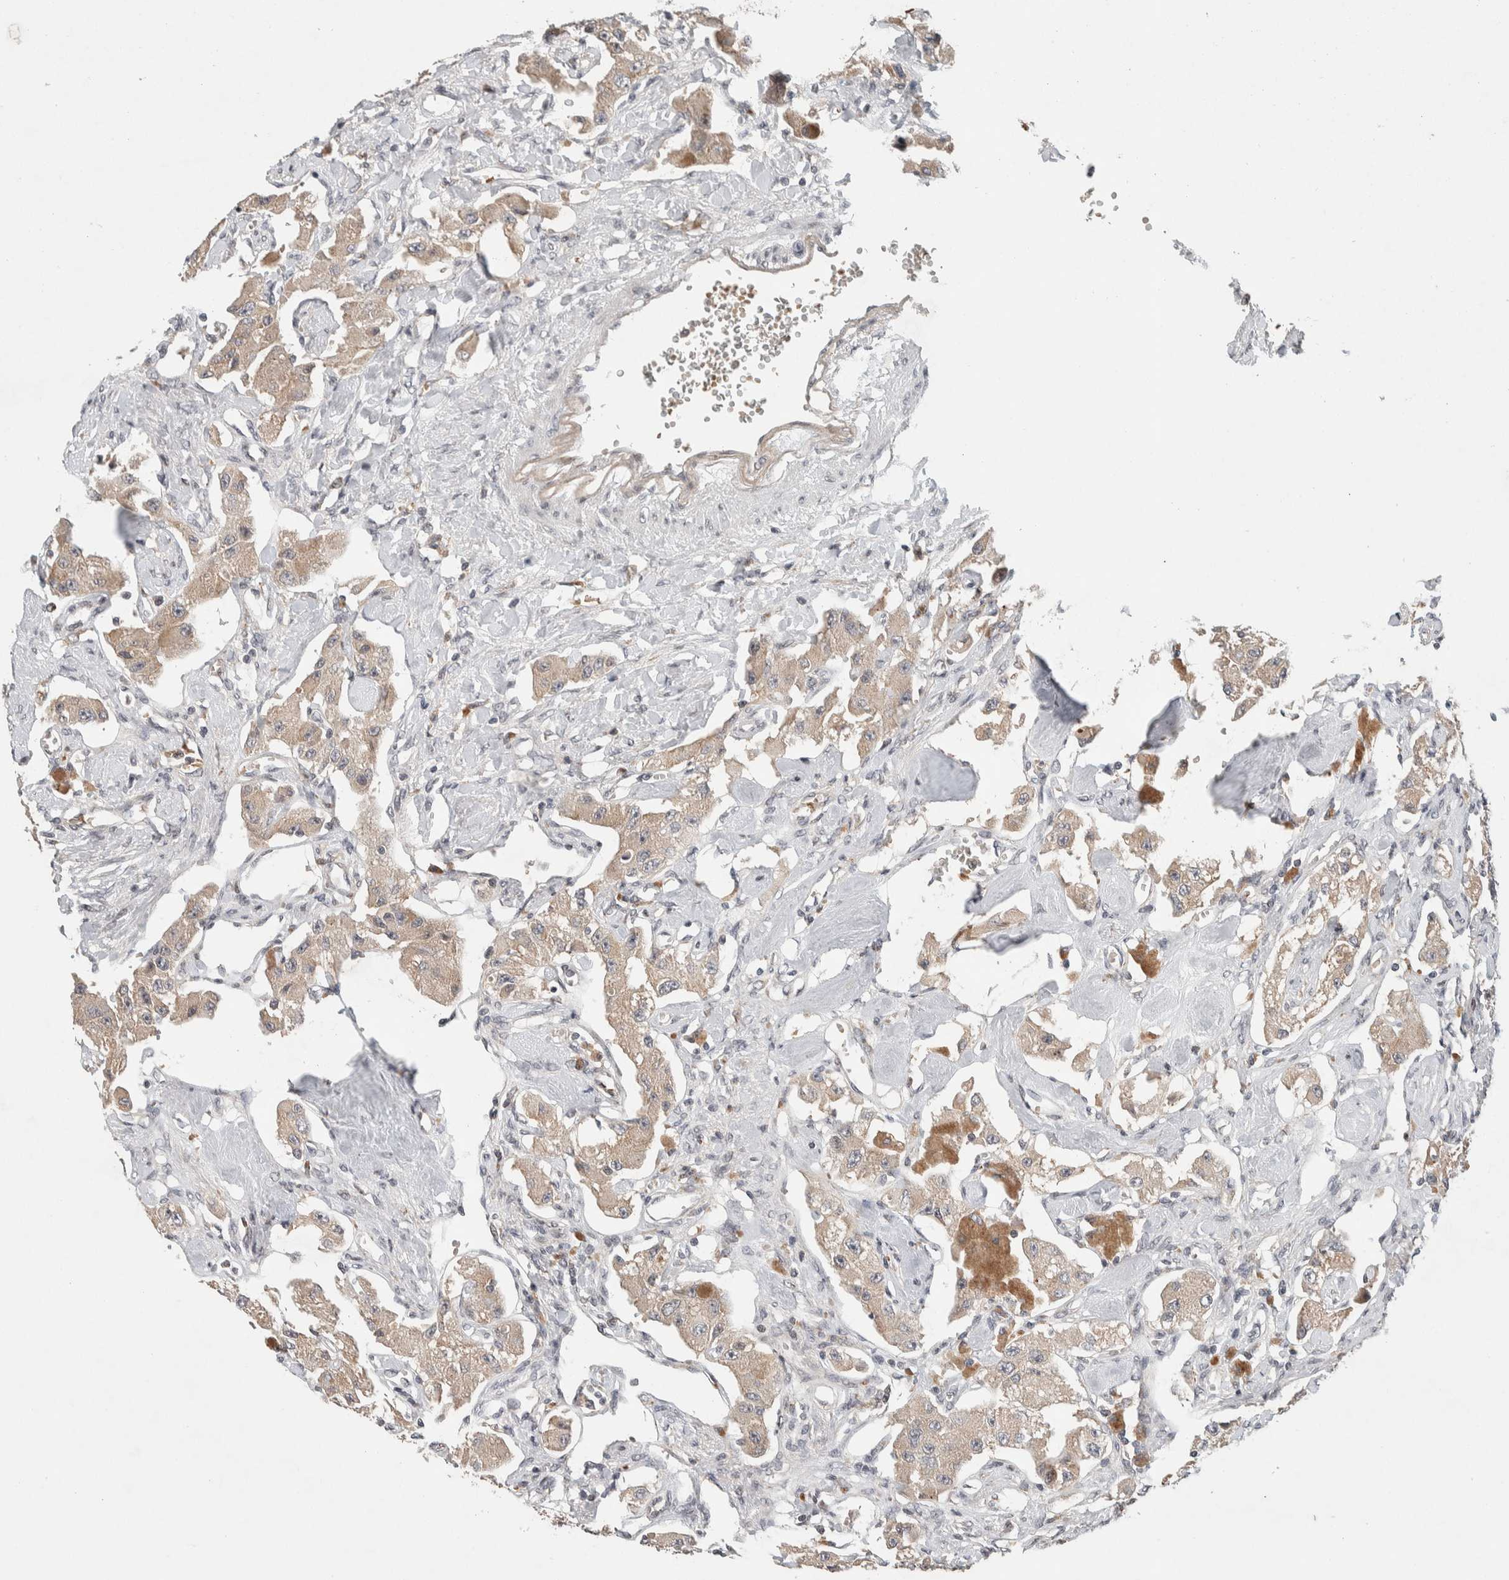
{"staining": {"intensity": "weak", "quantity": ">75%", "location": "cytoplasmic/membranous"}, "tissue": "carcinoid", "cell_type": "Tumor cells", "image_type": "cancer", "snomed": [{"axis": "morphology", "description": "Carcinoid, malignant, NOS"}, {"axis": "topography", "description": "Pancreas"}], "caption": "Carcinoid stained with a protein marker reveals weak staining in tumor cells.", "gene": "KCNK1", "patient": {"sex": "male", "age": 41}}